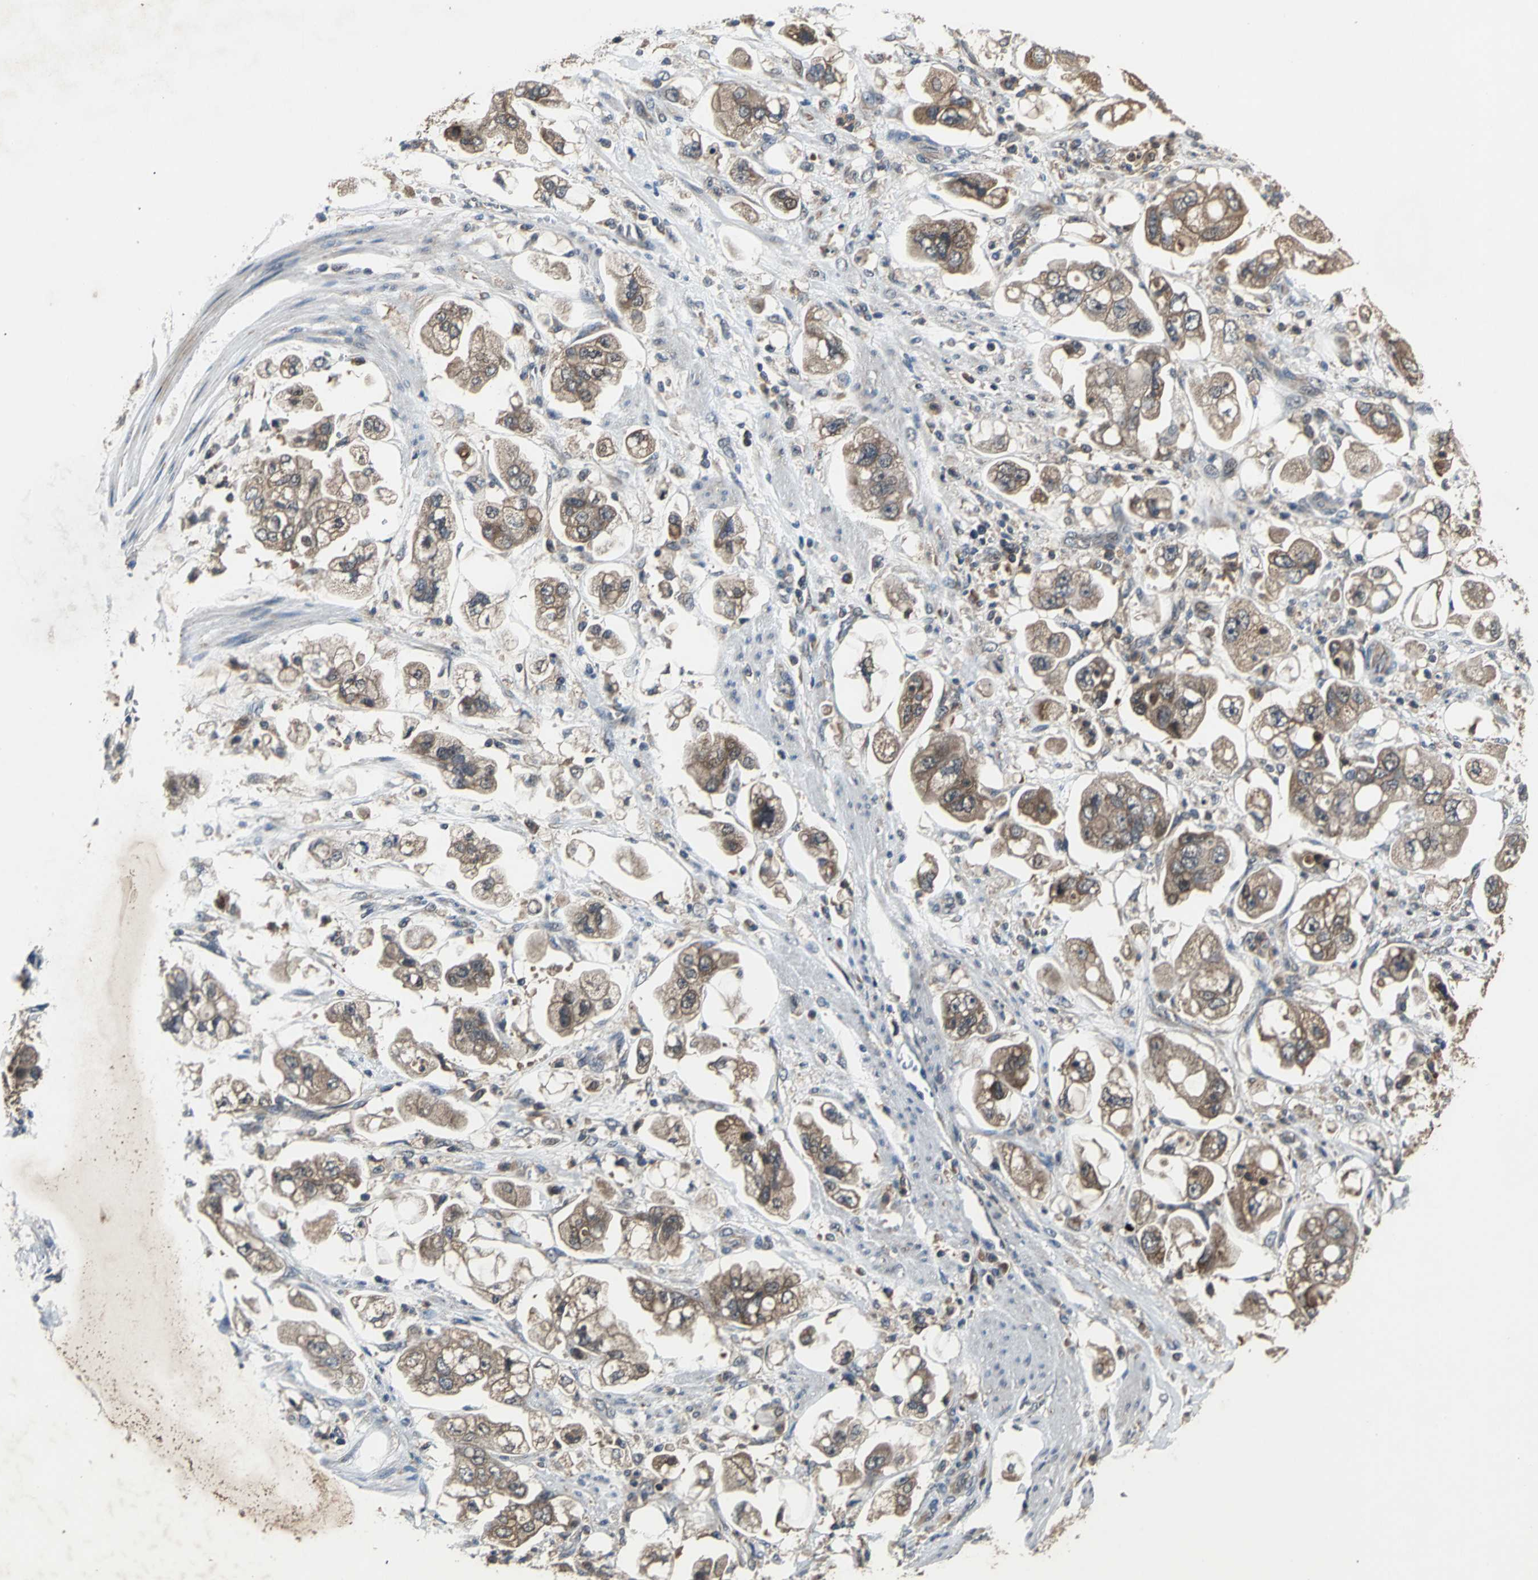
{"staining": {"intensity": "strong", "quantity": ">75%", "location": "cytoplasmic/membranous"}, "tissue": "stomach cancer", "cell_type": "Tumor cells", "image_type": "cancer", "snomed": [{"axis": "morphology", "description": "Adenocarcinoma, NOS"}, {"axis": "topography", "description": "Stomach"}], "caption": "Immunohistochemical staining of human stomach adenocarcinoma displays high levels of strong cytoplasmic/membranous protein staining in about >75% of tumor cells.", "gene": "ZNF608", "patient": {"sex": "male", "age": 62}}